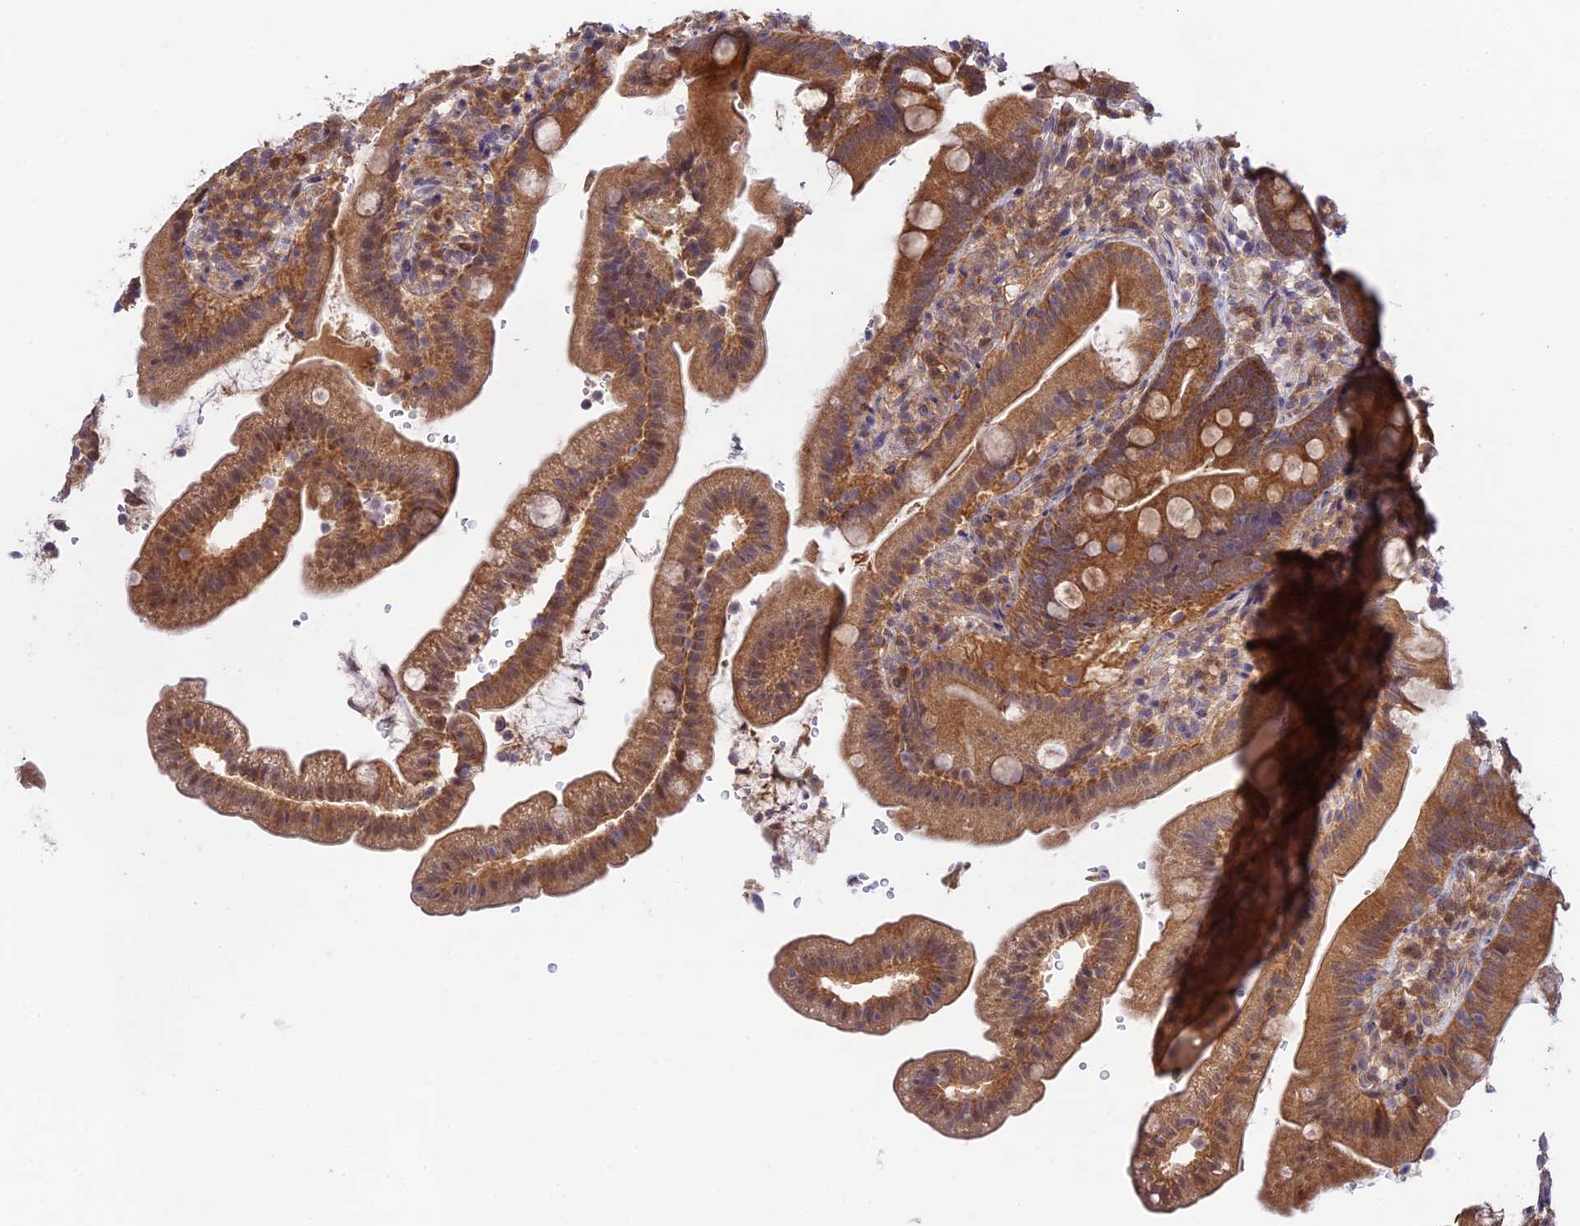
{"staining": {"intensity": "strong", "quantity": ">75%", "location": "cytoplasmic/membranous"}, "tissue": "duodenum", "cell_type": "Glandular cells", "image_type": "normal", "snomed": [{"axis": "morphology", "description": "Normal tissue, NOS"}, {"axis": "topography", "description": "Duodenum"}], "caption": "Brown immunohistochemical staining in normal human duodenum shows strong cytoplasmic/membranous expression in approximately >75% of glandular cells.", "gene": "TRIM40", "patient": {"sex": "female", "age": 67}}